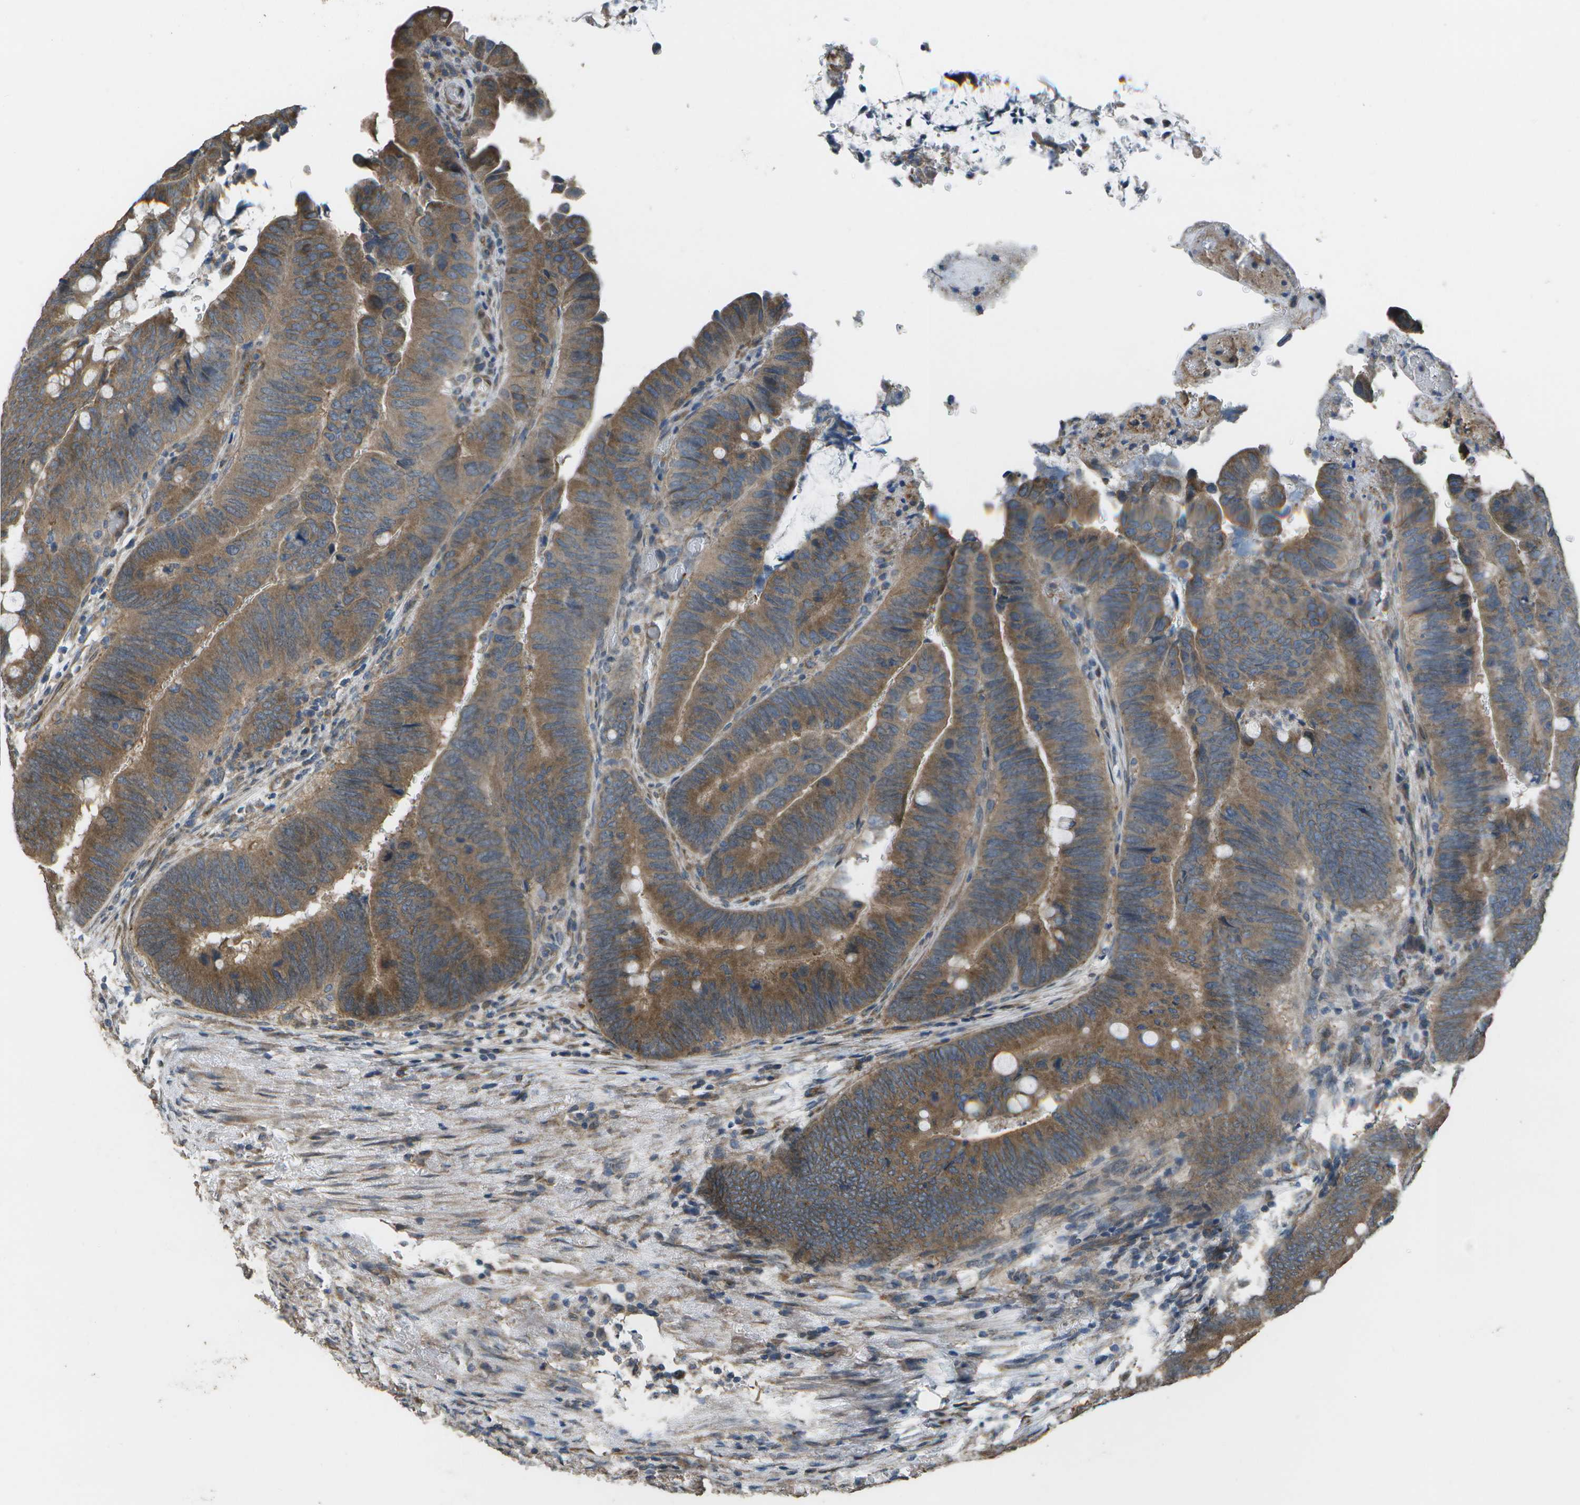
{"staining": {"intensity": "moderate", "quantity": ">75%", "location": "cytoplasmic/membranous"}, "tissue": "colorectal cancer", "cell_type": "Tumor cells", "image_type": "cancer", "snomed": [{"axis": "morphology", "description": "Normal tissue, NOS"}, {"axis": "morphology", "description": "Adenocarcinoma, NOS"}, {"axis": "topography", "description": "Rectum"}, {"axis": "topography", "description": "Peripheral nerve tissue"}], "caption": "An image of colorectal cancer (adenocarcinoma) stained for a protein demonstrates moderate cytoplasmic/membranous brown staining in tumor cells. The staining was performed using DAB to visualize the protein expression in brown, while the nuclei were stained in blue with hematoxylin (Magnification: 20x).", "gene": "CLNS1A", "patient": {"sex": "male", "age": 92}}